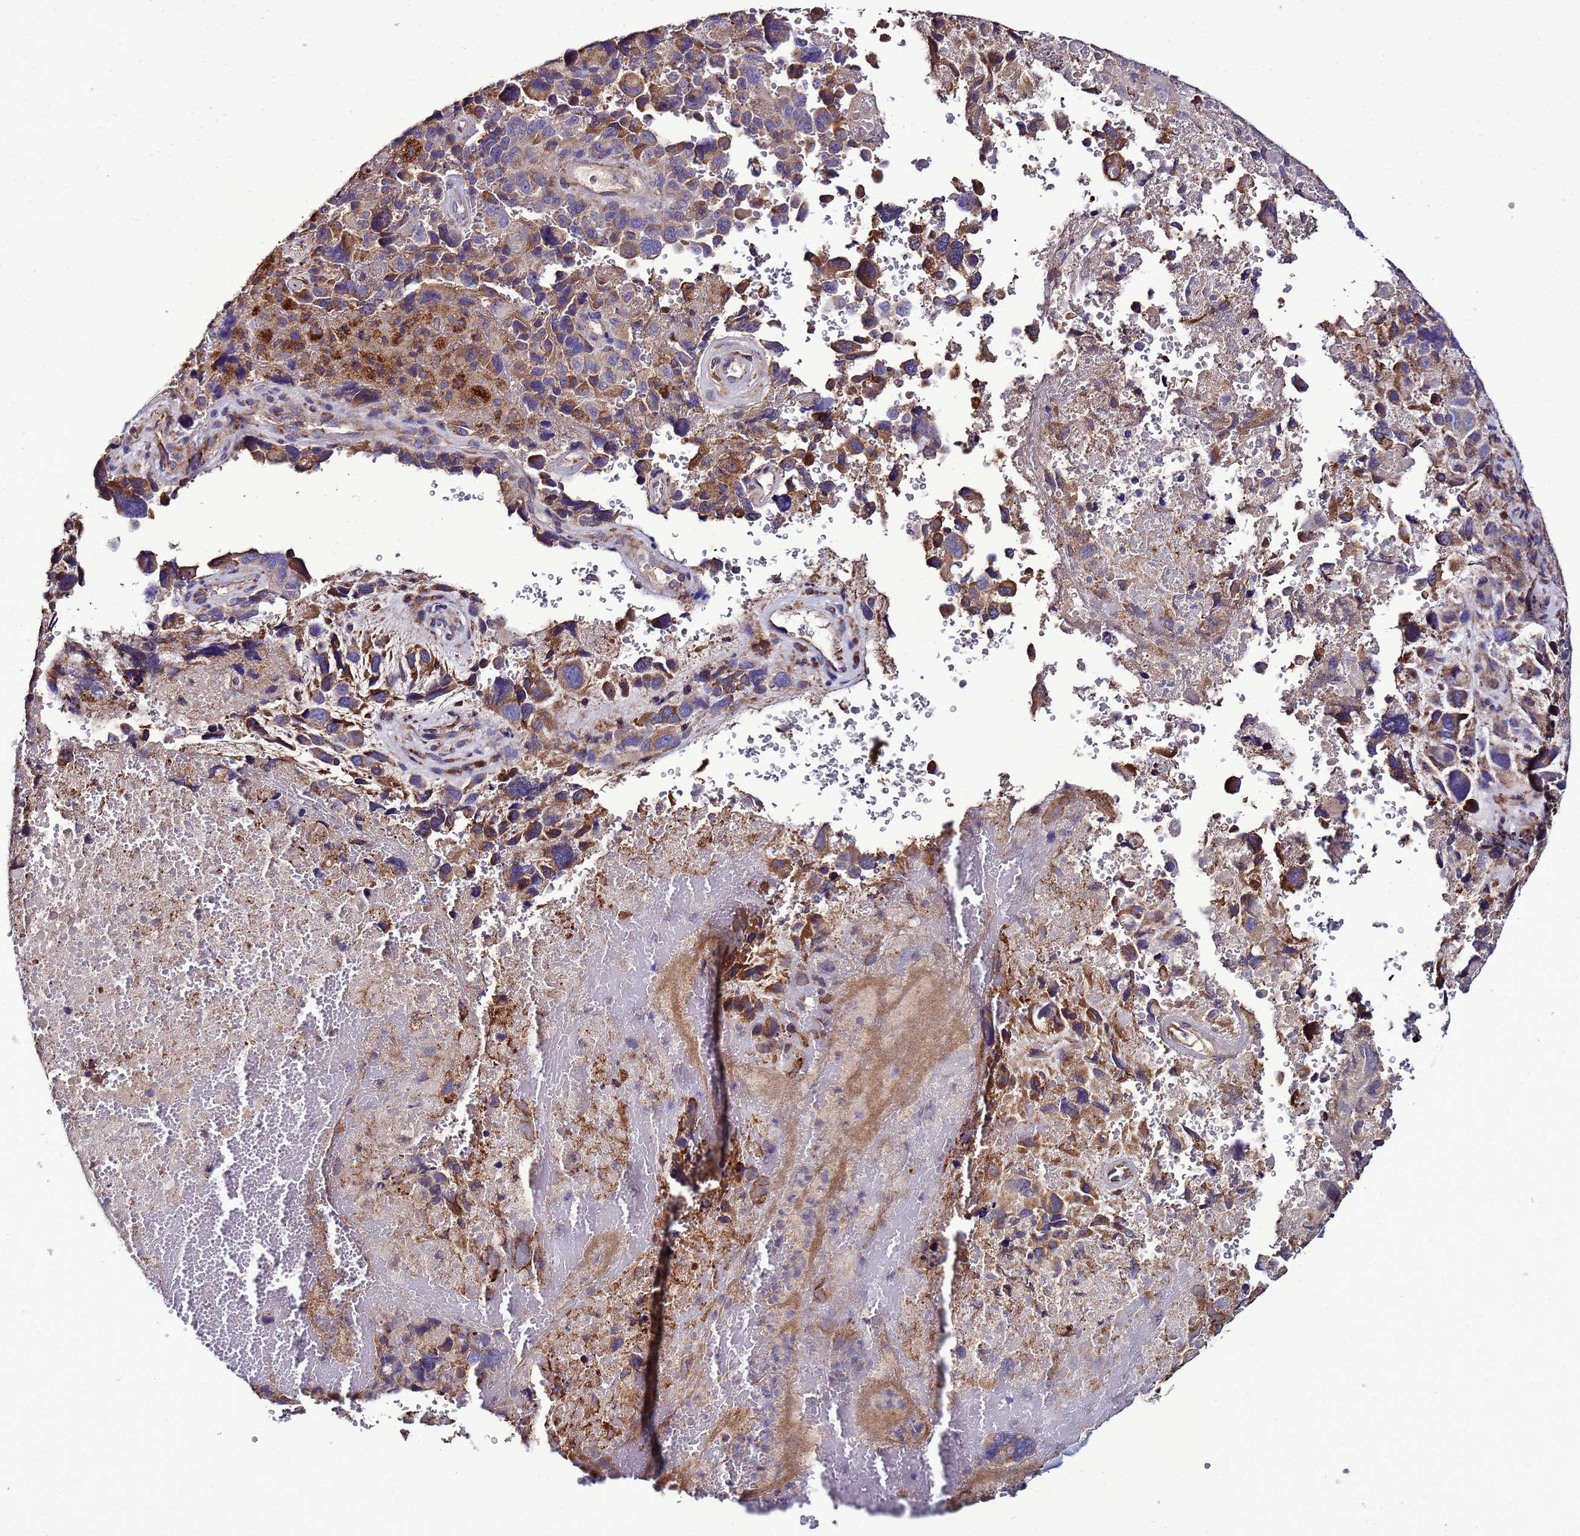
{"staining": {"intensity": "moderate", "quantity": ">75%", "location": "cytoplasmic/membranous"}, "tissue": "lung cancer", "cell_type": "Tumor cells", "image_type": "cancer", "snomed": [{"axis": "morphology", "description": "Adenocarcinoma, NOS"}, {"axis": "topography", "description": "Lung"}], "caption": "Immunohistochemical staining of human lung cancer demonstrates moderate cytoplasmic/membranous protein expression in about >75% of tumor cells.", "gene": "ANTKMT", "patient": {"sex": "male", "age": 67}}